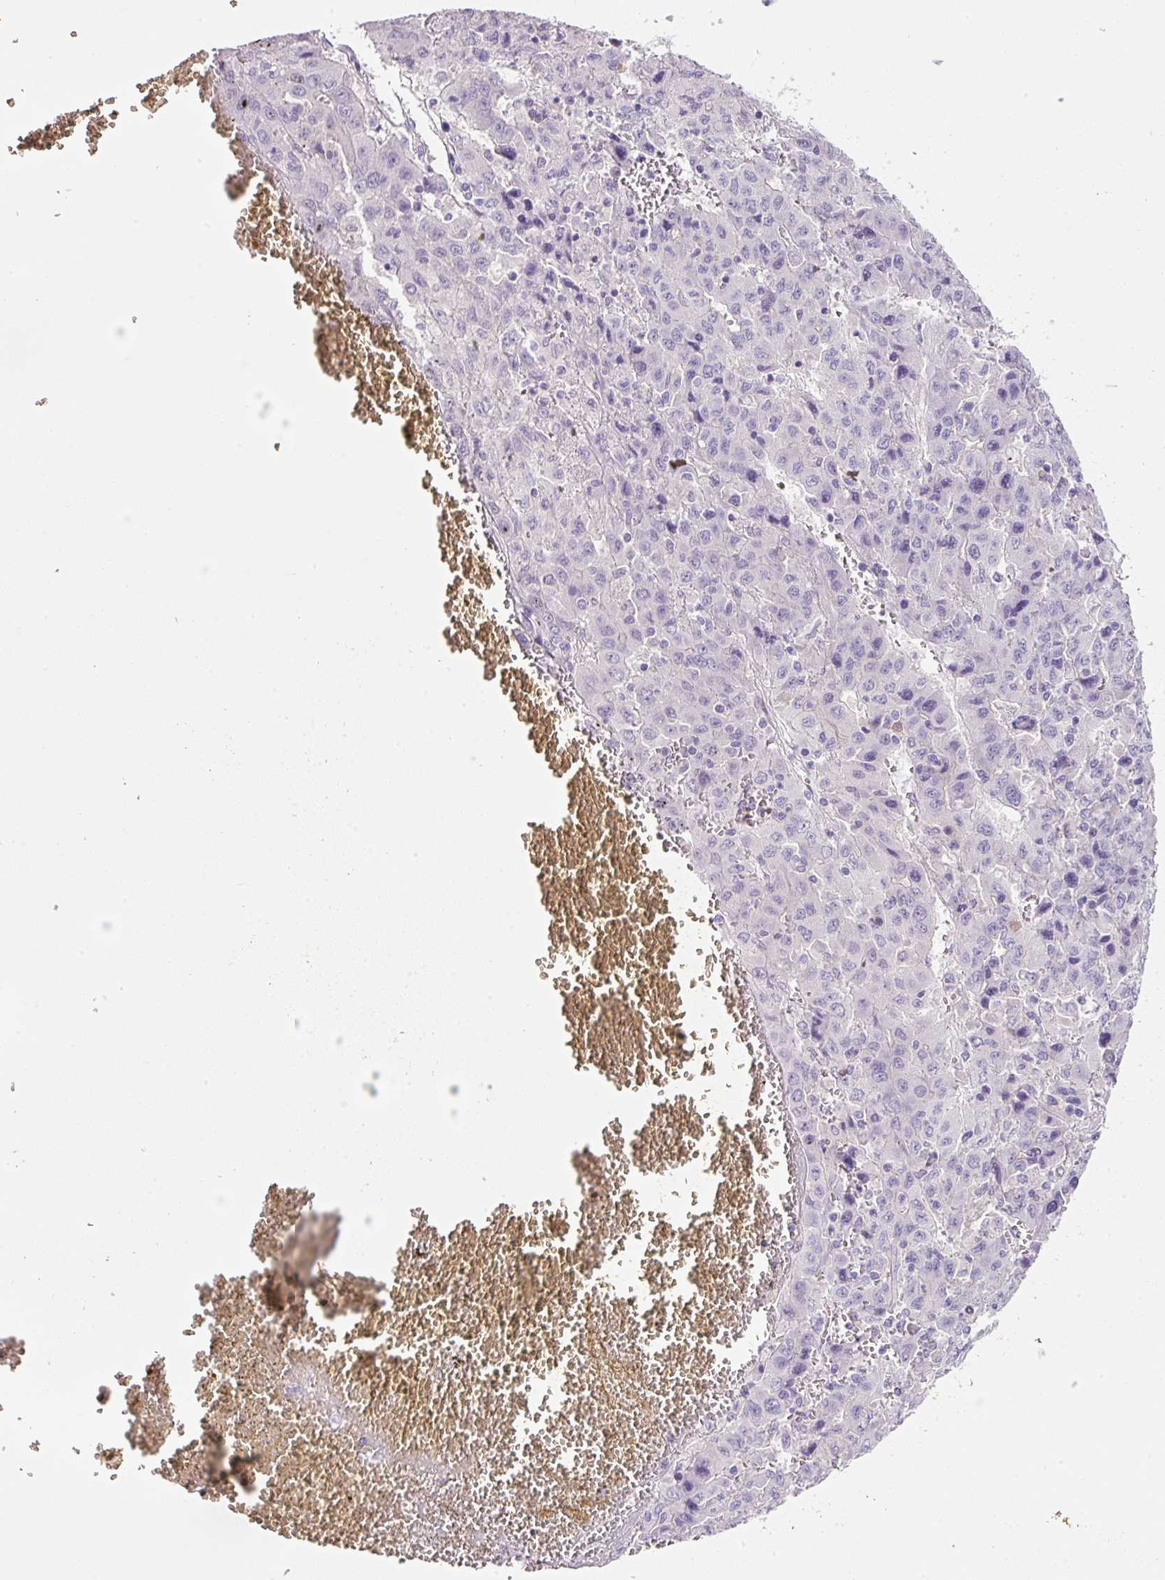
{"staining": {"intensity": "negative", "quantity": "none", "location": "none"}, "tissue": "liver cancer", "cell_type": "Tumor cells", "image_type": "cancer", "snomed": [{"axis": "morphology", "description": "Carcinoma, Hepatocellular, NOS"}, {"axis": "topography", "description": "Liver"}], "caption": "Protein analysis of liver cancer reveals no significant expression in tumor cells.", "gene": "SOS2", "patient": {"sex": "female", "age": 53}}